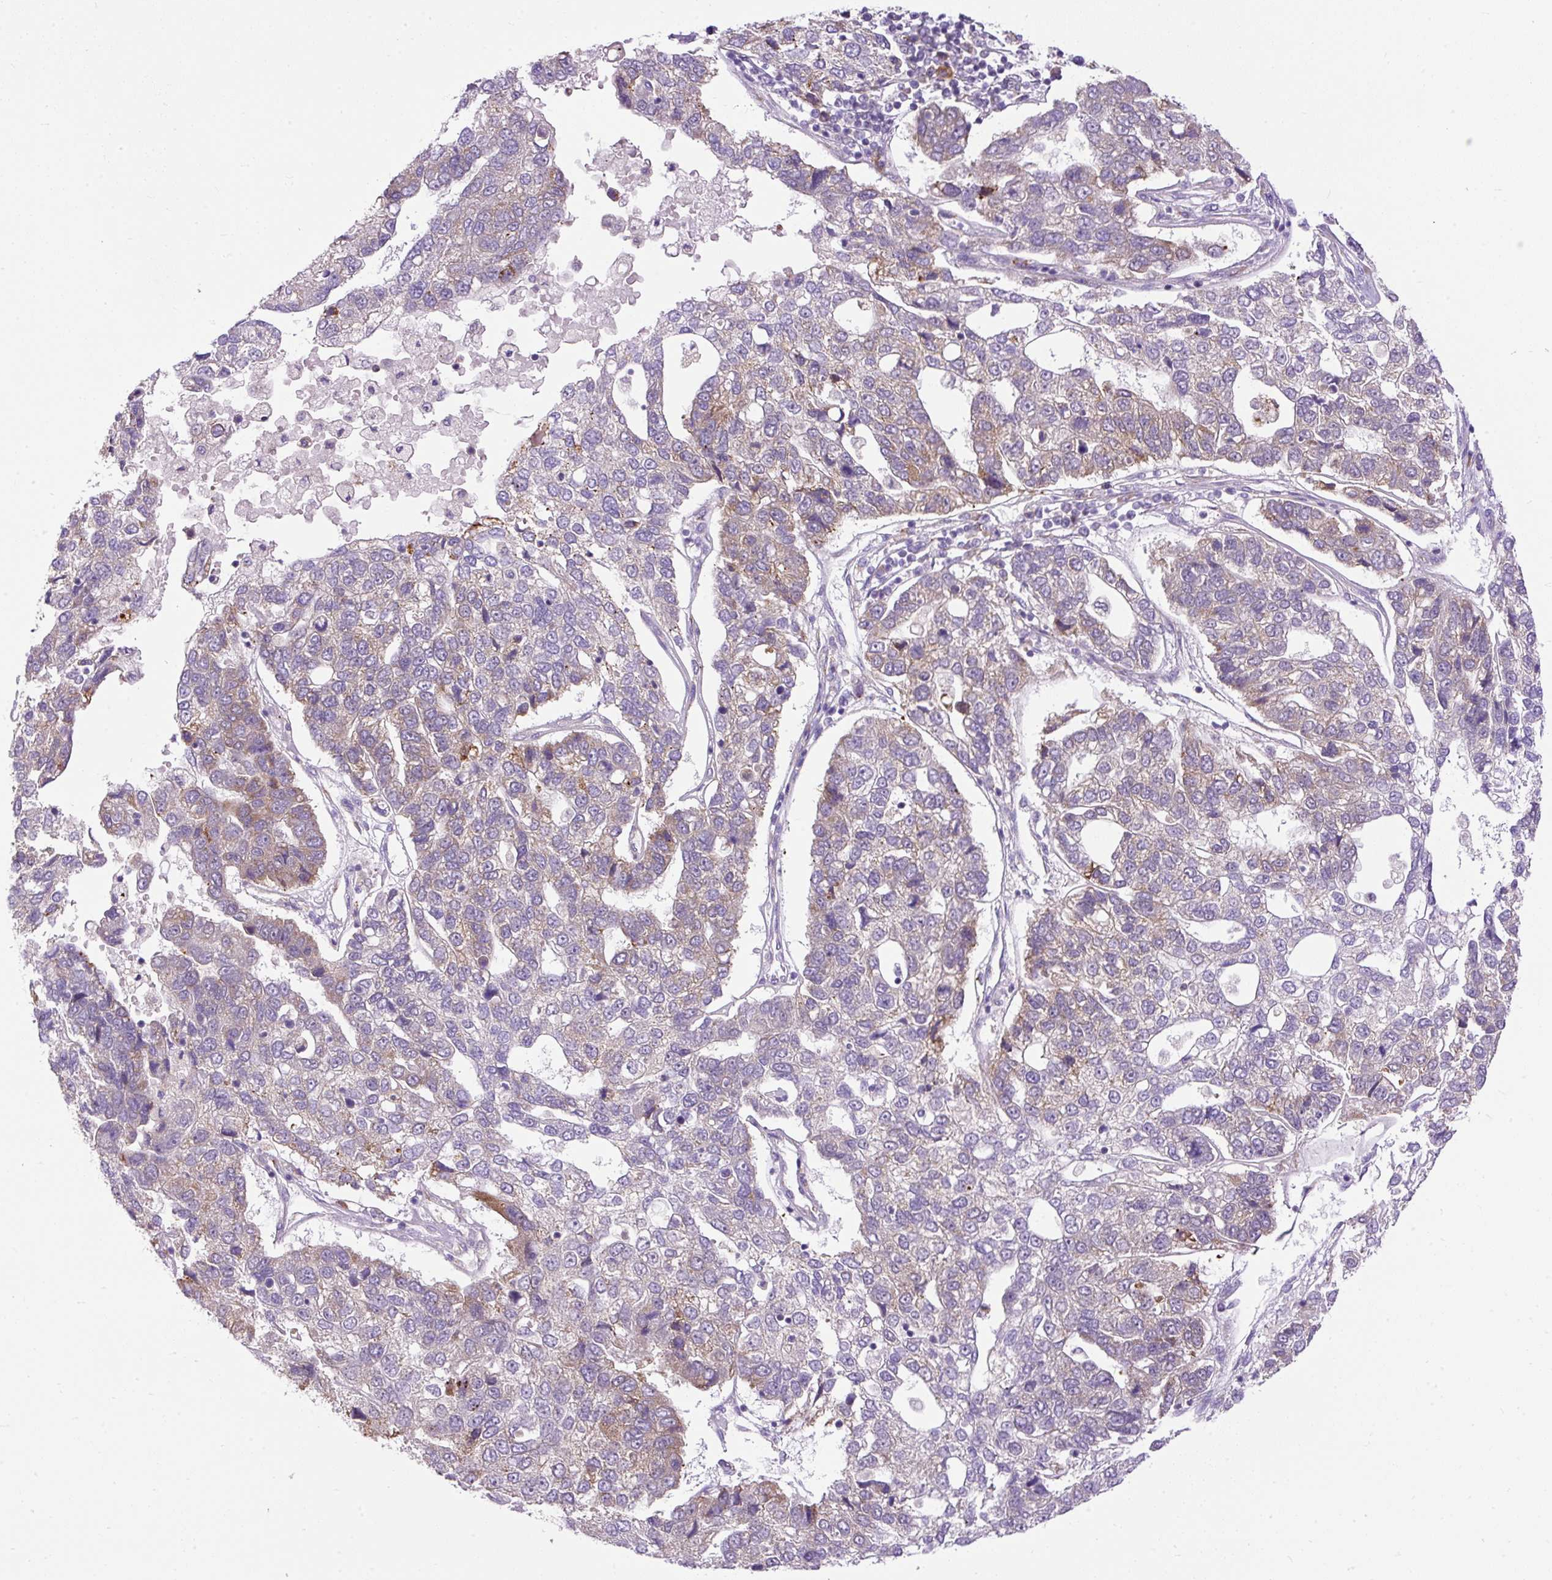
{"staining": {"intensity": "moderate", "quantity": "<25%", "location": "cytoplasmic/membranous"}, "tissue": "pancreatic cancer", "cell_type": "Tumor cells", "image_type": "cancer", "snomed": [{"axis": "morphology", "description": "Adenocarcinoma, NOS"}, {"axis": "topography", "description": "Pancreas"}], "caption": "Immunohistochemical staining of human pancreatic cancer reveals low levels of moderate cytoplasmic/membranous expression in approximately <25% of tumor cells. The protein of interest is stained brown, and the nuclei are stained in blue (DAB (3,3'-diaminobenzidine) IHC with brightfield microscopy, high magnification).", "gene": "FMC1", "patient": {"sex": "female", "age": 61}}